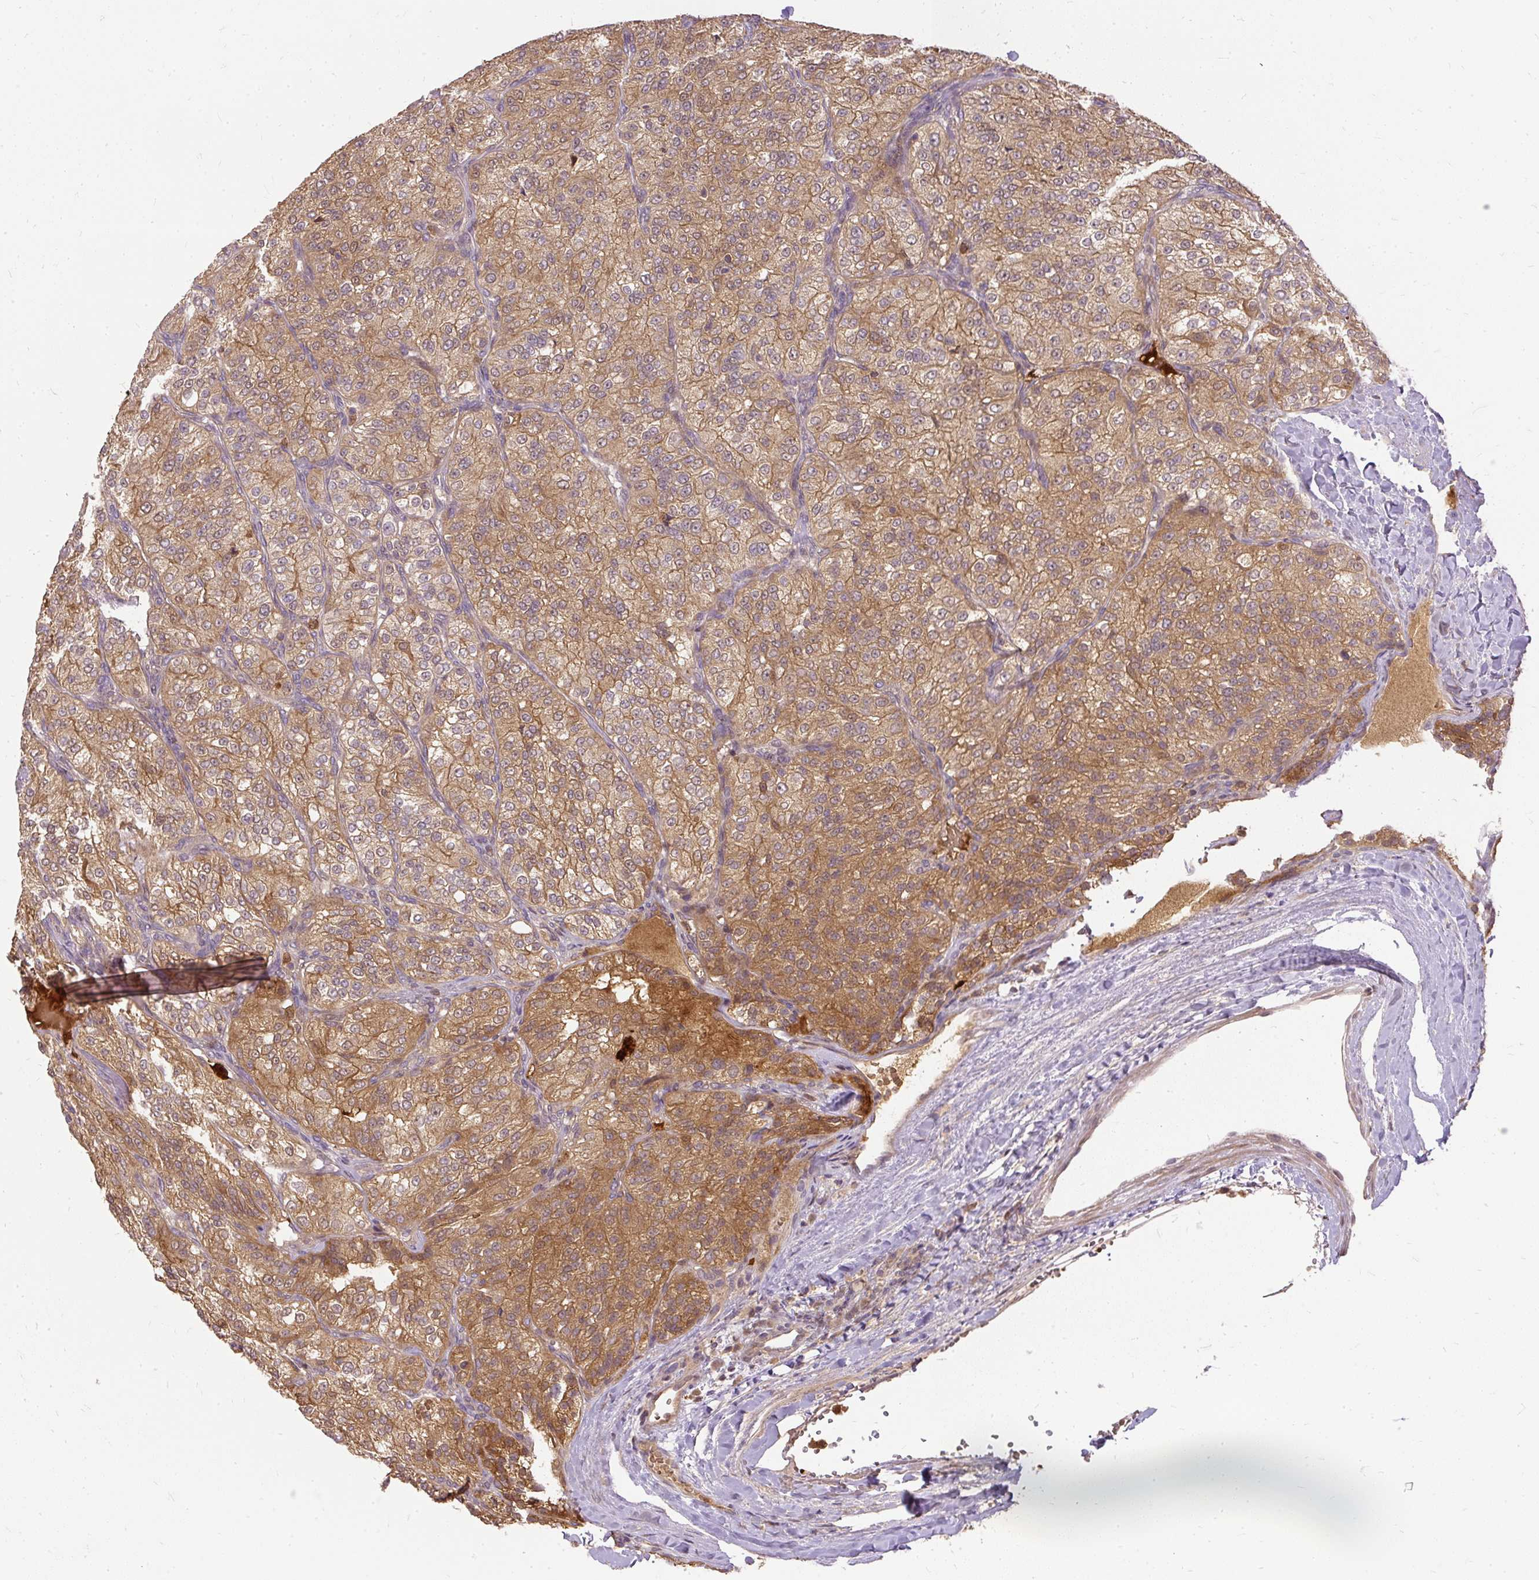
{"staining": {"intensity": "moderate", "quantity": ">75%", "location": "cytoplasmic/membranous"}, "tissue": "renal cancer", "cell_type": "Tumor cells", "image_type": "cancer", "snomed": [{"axis": "morphology", "description": "Adenocarcinoma, NOS"}, {"axis": "topography", "description": "Kidney"}], "caption": "Tumor cells show medium levels of moderate cytoplasmic/membranous staining in approximately >75% of cells in adenocarcinoma (renal).", "gene": "AP5S1", "patient": {"sex": "female", "age": 63}}